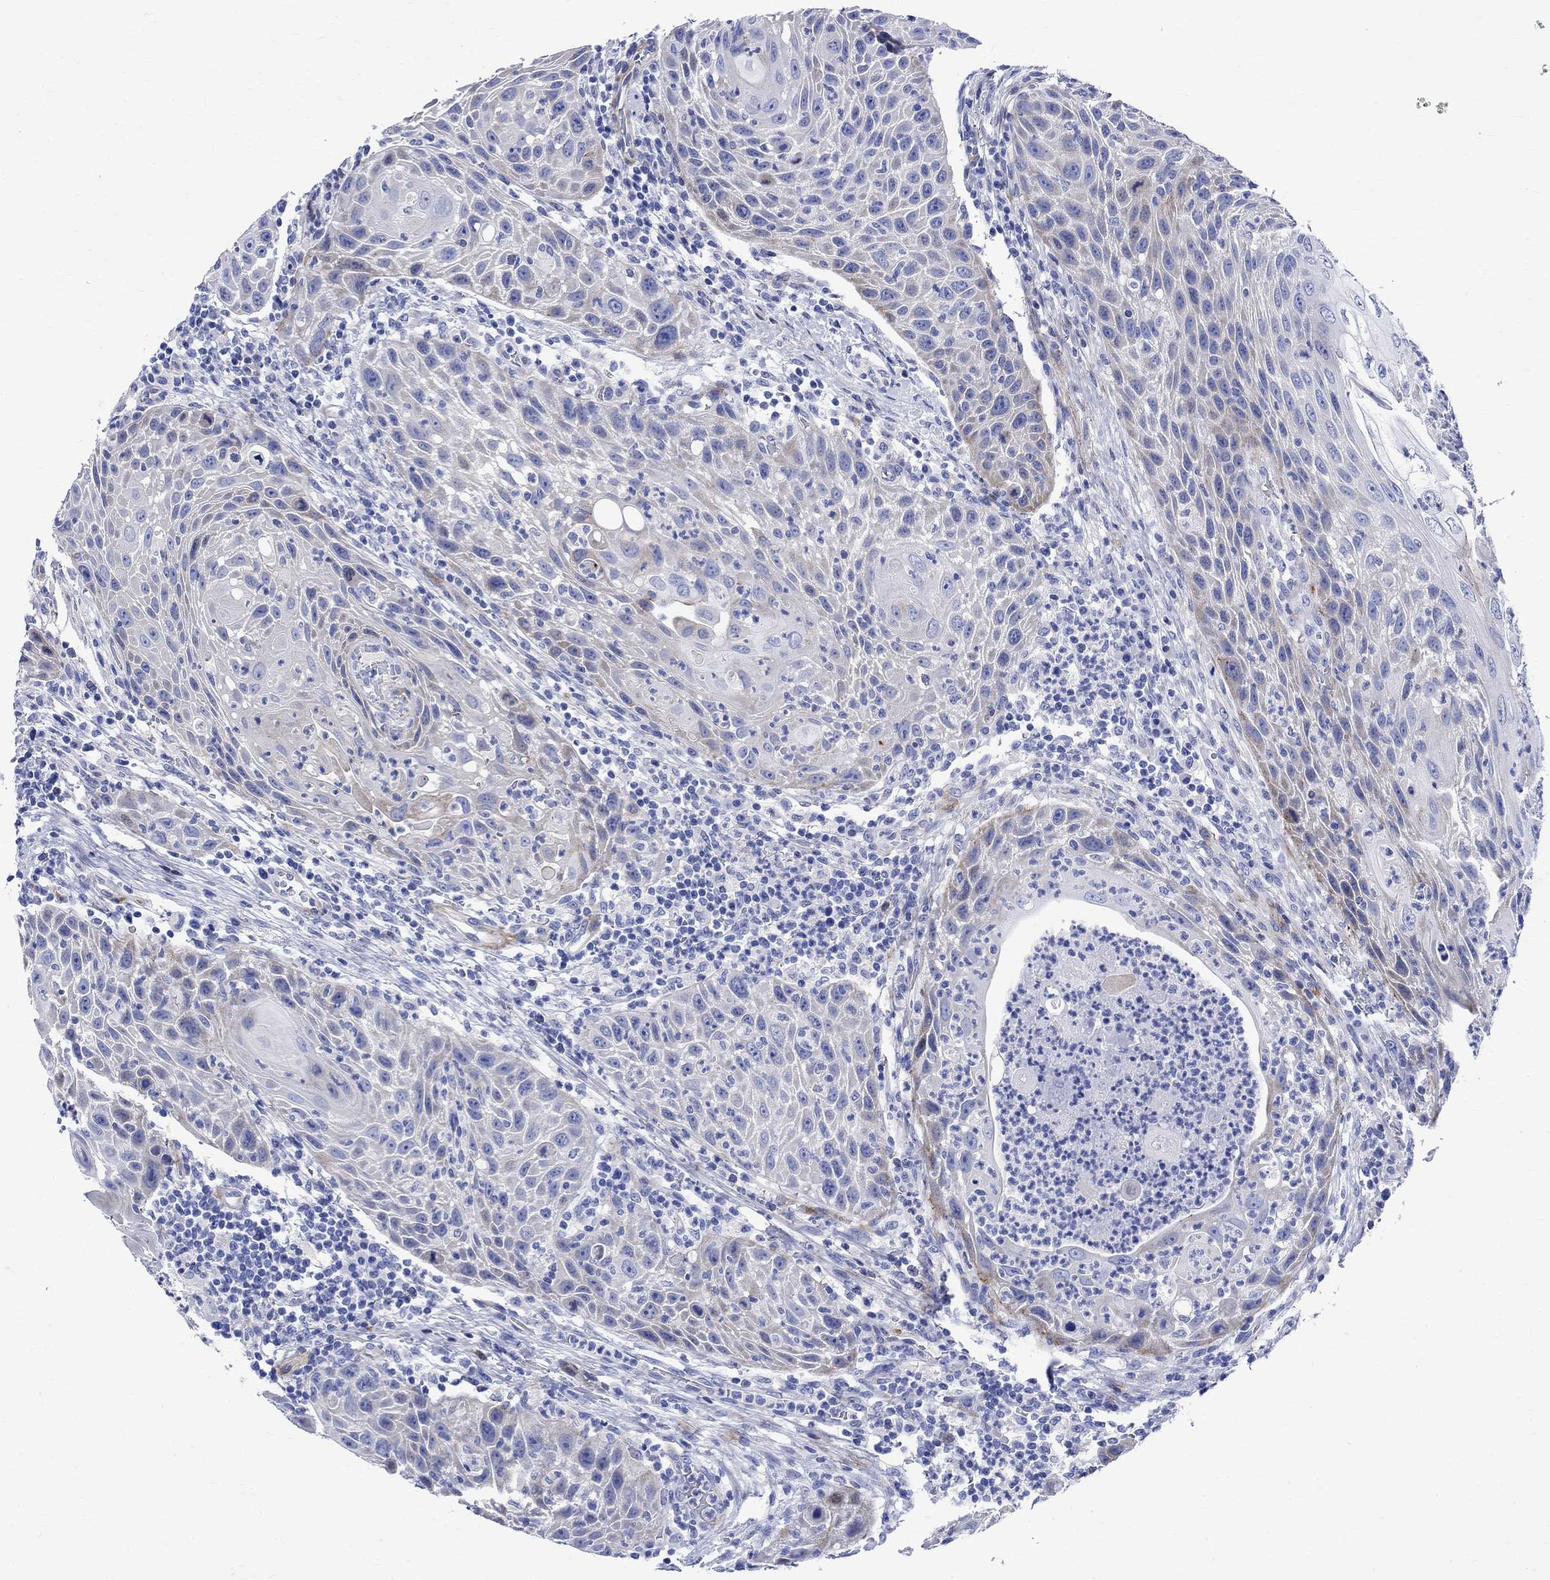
{"staining": {"intensity": "weak", "quantity": "<25%", "location": "cytoplasmic/membranous"}, "tissue": "head and neck cancer", "cell_type": "Tumor cells", "image_type": "cancer", "snomed": [{"axis": "morphology", "description": "Squamous cell carcinoma, NOS"}, {"axis": "topography", "description": "Head-Neck"}], "caption": "This is an IHC photomicrograph of head and neck squamous cell carcinoma. There is no expression in tumor cells.", "gene": "PARVB", "patient": {"sex": "male", "age": 69}}